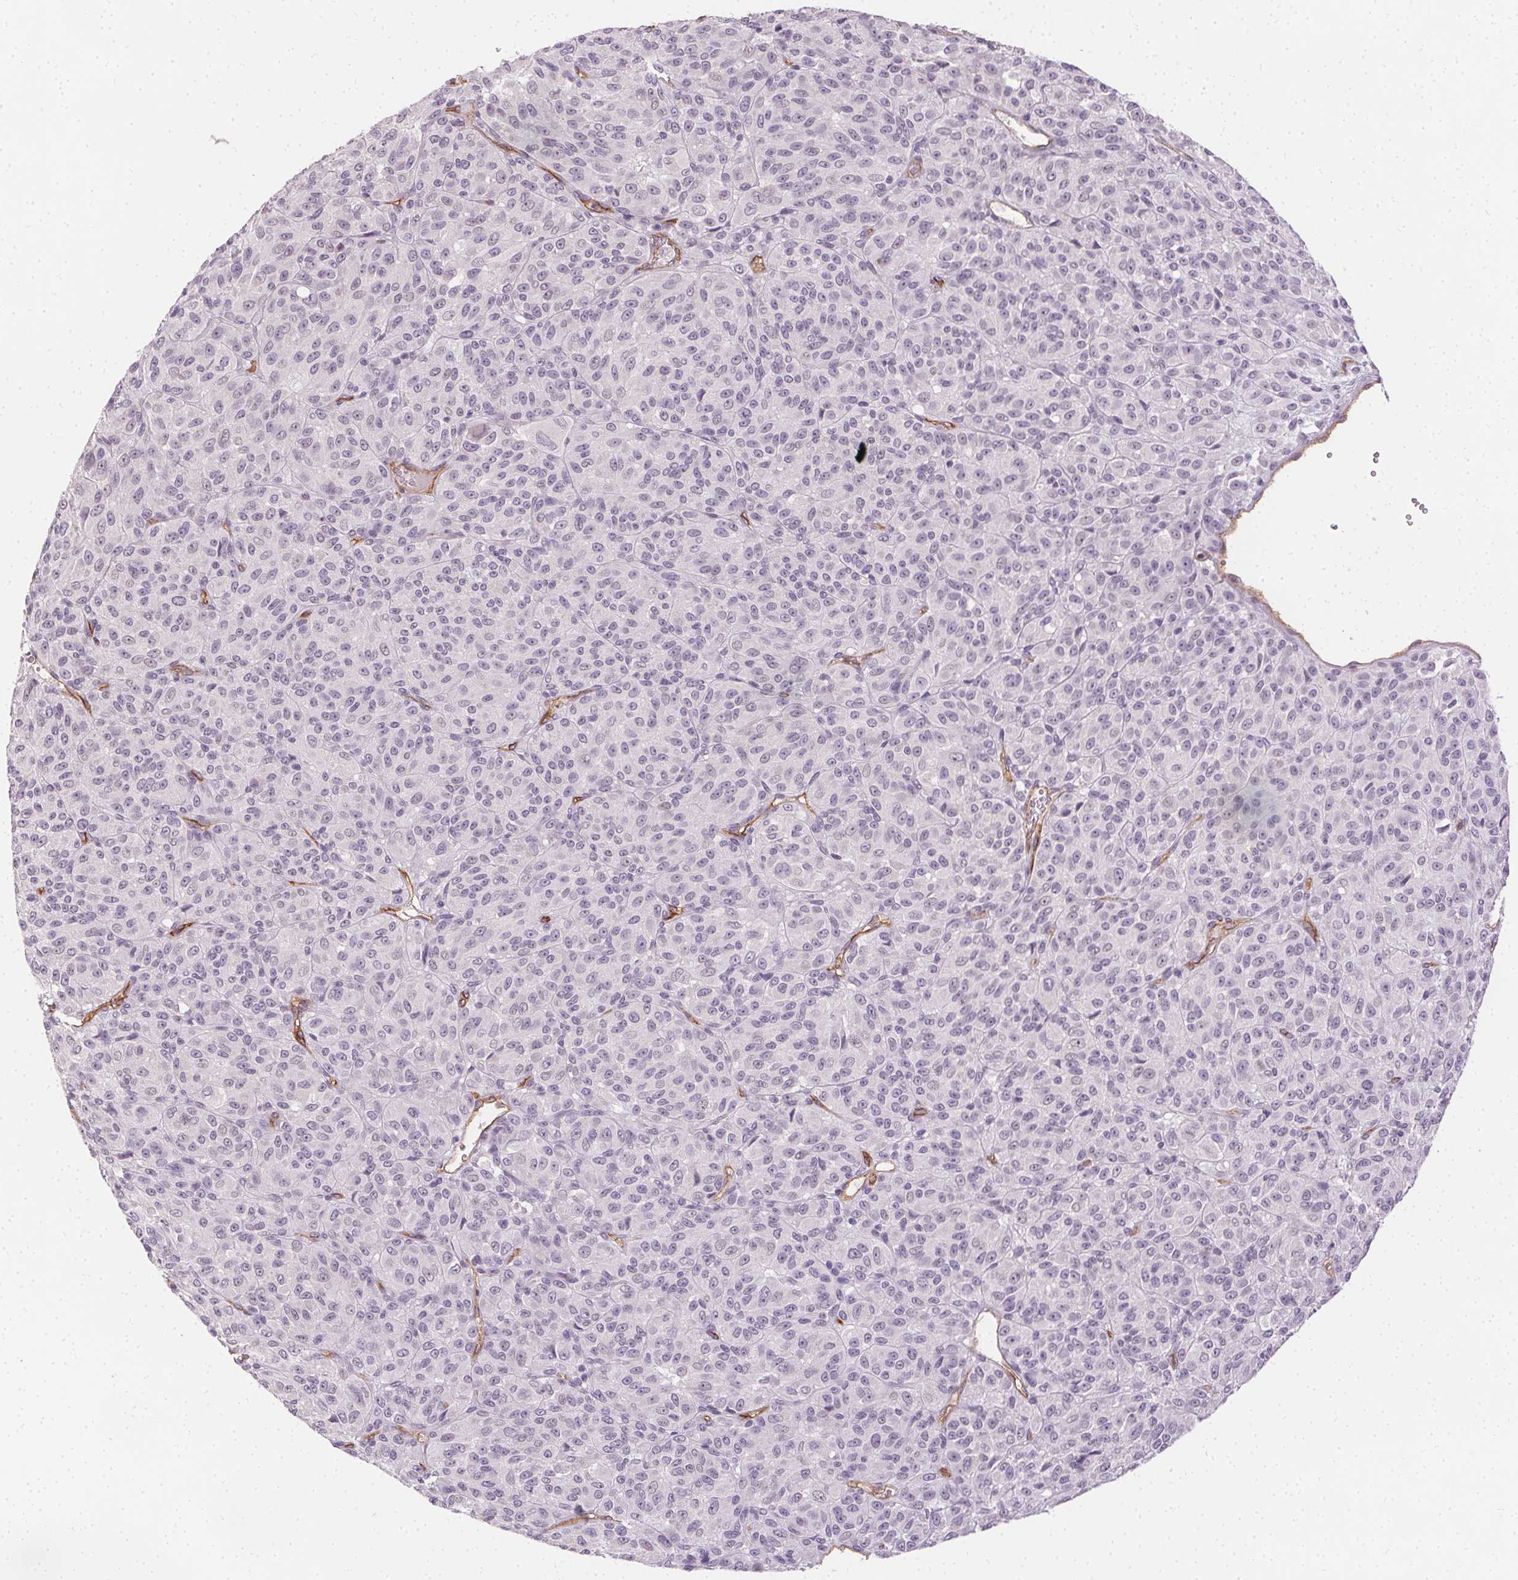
{"staining": {"intensity": "negative", "quantity": "none", "location": "none"}, "tissue": "melanoma", "cell_type": "Tumor cells", "image_type": "cancer", "snomed": [{"axis": "morphology", "description": "Malignant melanoma, Metastatic site"}, {"axis": "topography", "description": "Brain"}], "caption": "This is an immunohistochemistry (IHC) photomicrograph of malignant melanoma (metastatic site). There is no positivity in tumor cells.", "gene": "PODXL", "patient": {"sex": "female", "age": 56}}